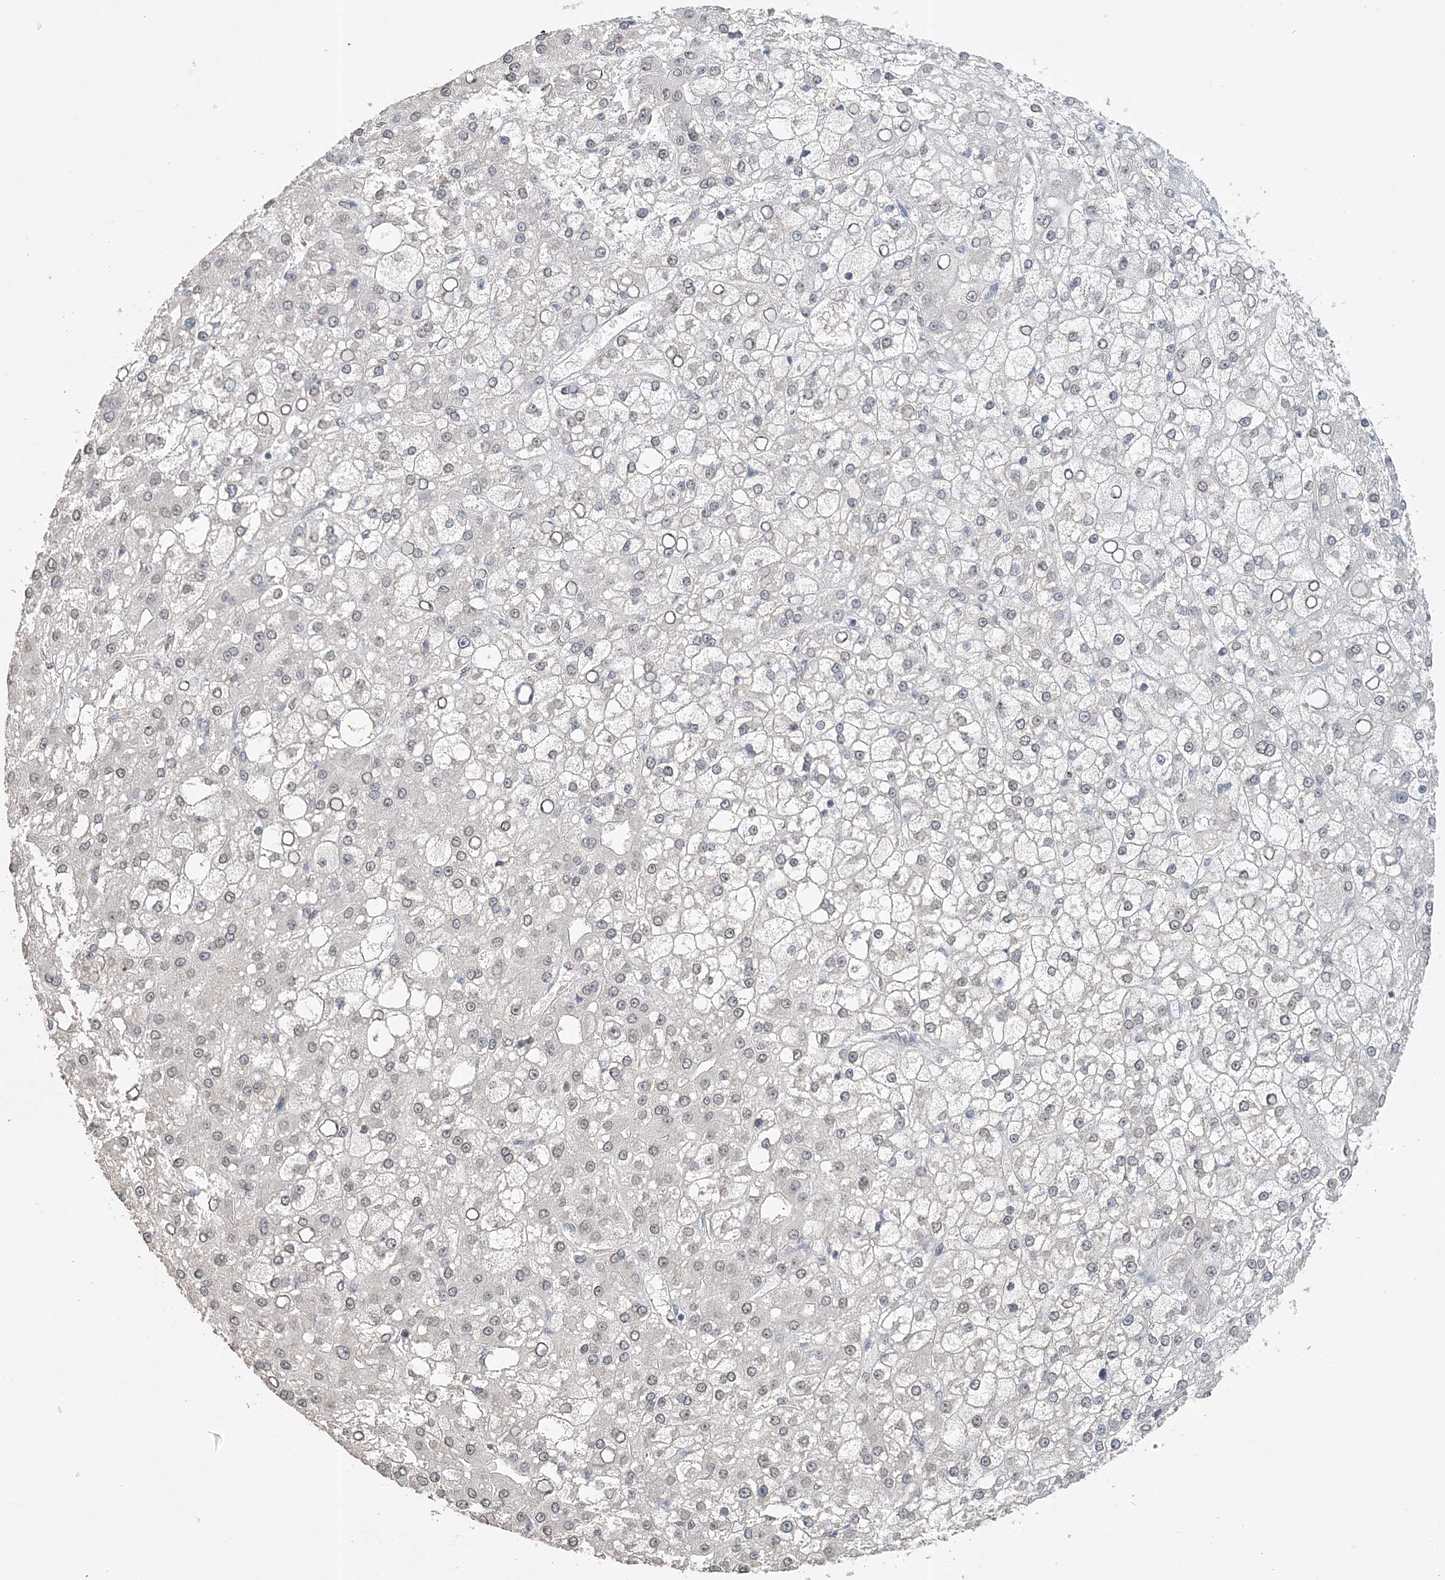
{"staining": {"intensity": "weak", "quantity": "<25%", "location": "nuclear"}, "tissue": "liver cancer", "cell_type": "Tumor cells", "image_type": "cancer", "snomed": [{"axis": "morphology", "description": "Carcinoma, Hepatocellular, NOS"}, {"axis": "topography", "description": "Liver"}], "caption": "There is no significant positivity in tumor cells of liver cancer (hepatocellular carcinoma).", "gene": "FAM110A", "patient": {"sex": "male", "age": 67}}